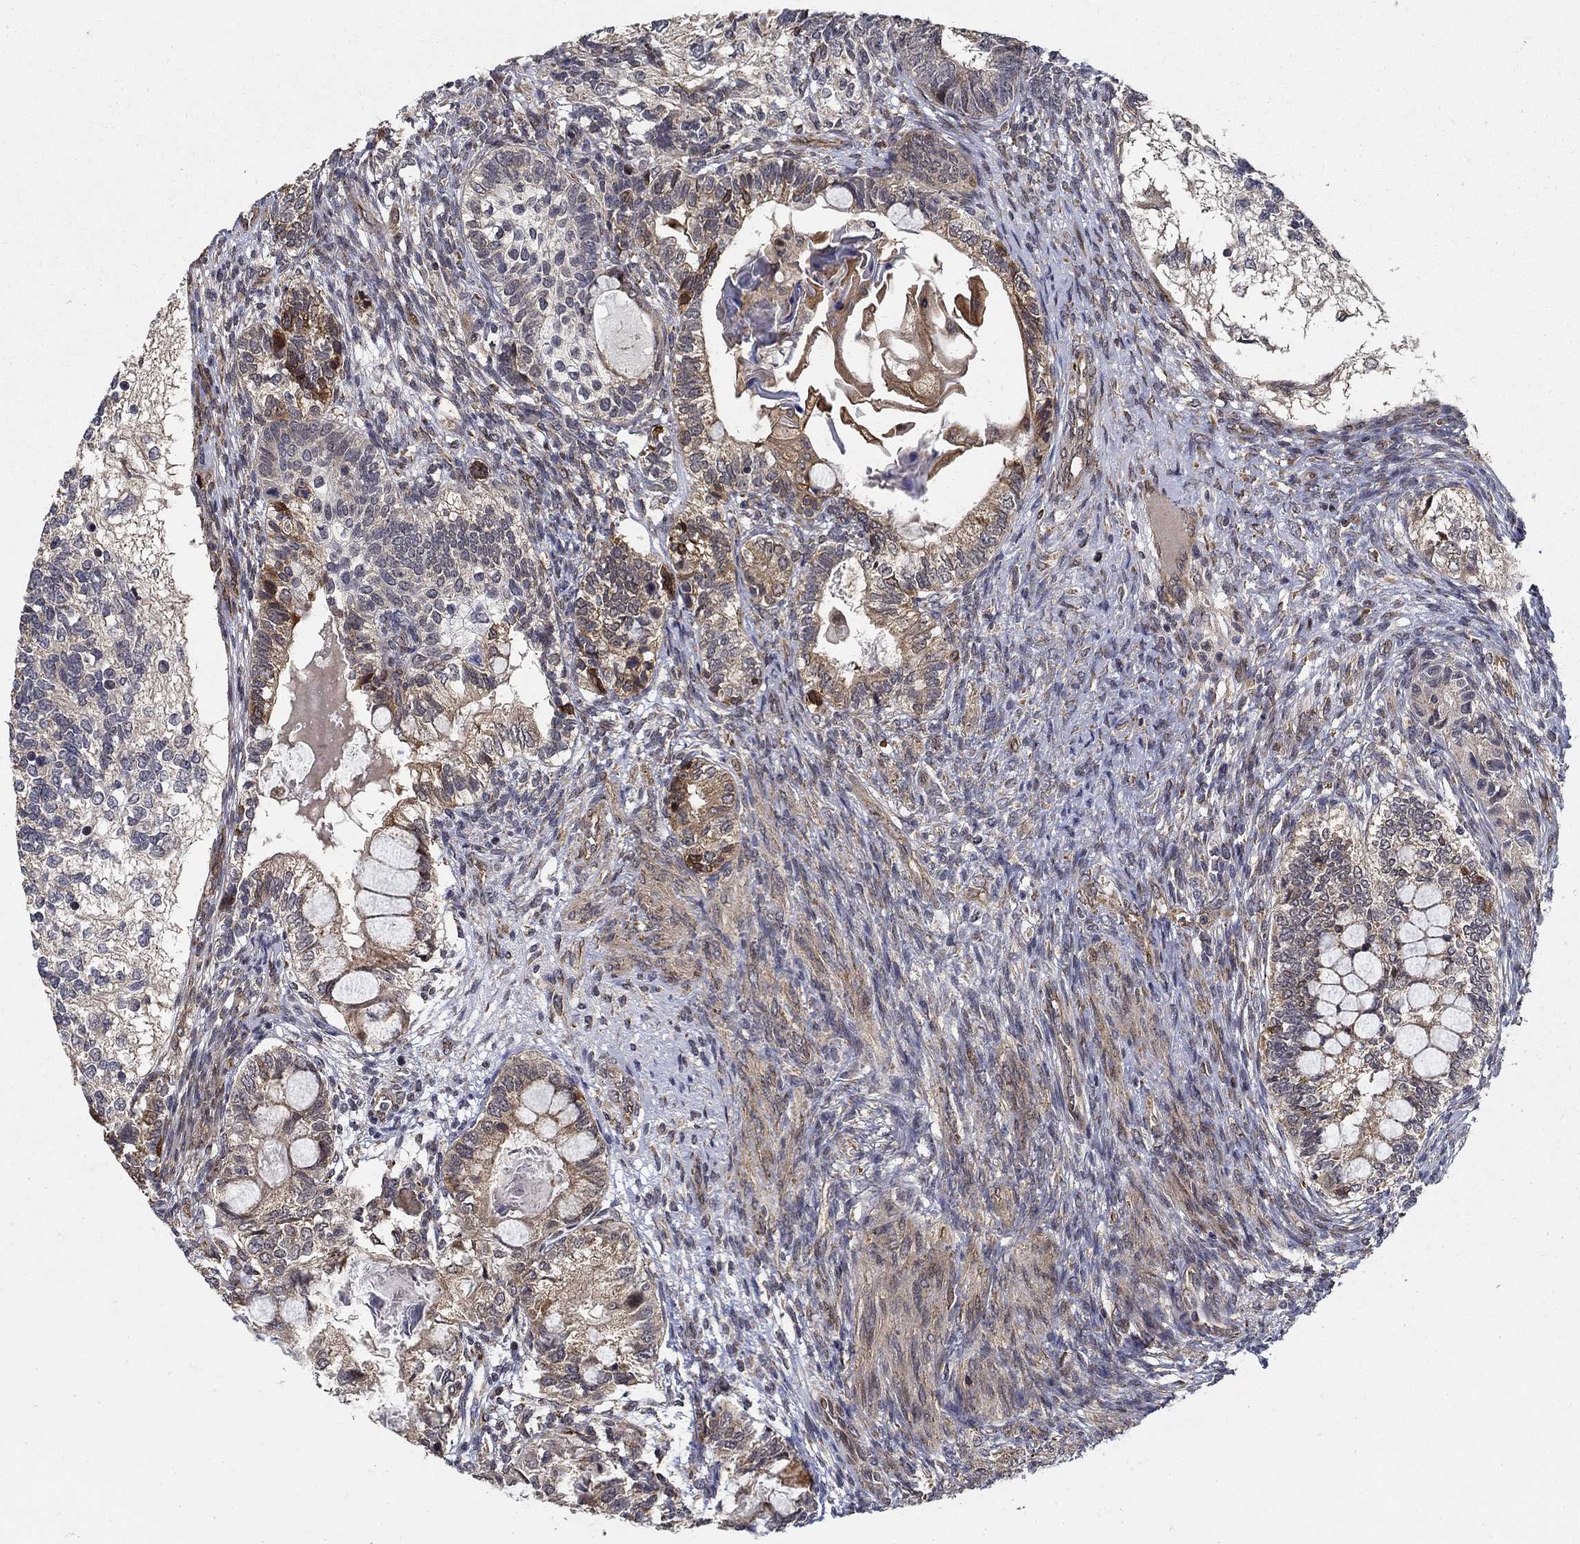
{"staining": {"intensity": "strong", "quantity": "<25%", "location": "nuclear"}, "tissue": "testis cancer", "cell_type": "Tumor cells", "image_type": "cancer", "snomed": [{"axis": "morphology", "description": "Seminoma, NOS"}, {"axis": "morphology", "description": "Carcinoma, Embryonal, NOS"}, {"axis": "topography", "description": "Testis"}], "caption": "Brown immunohistochemical staining in human embryonal carcinoma (testis) reveals strong nuclear positivity in approximately <25% of tumor cells.", "gene": "ZNF594", "patient": {"sex": "male", "age": 41}}